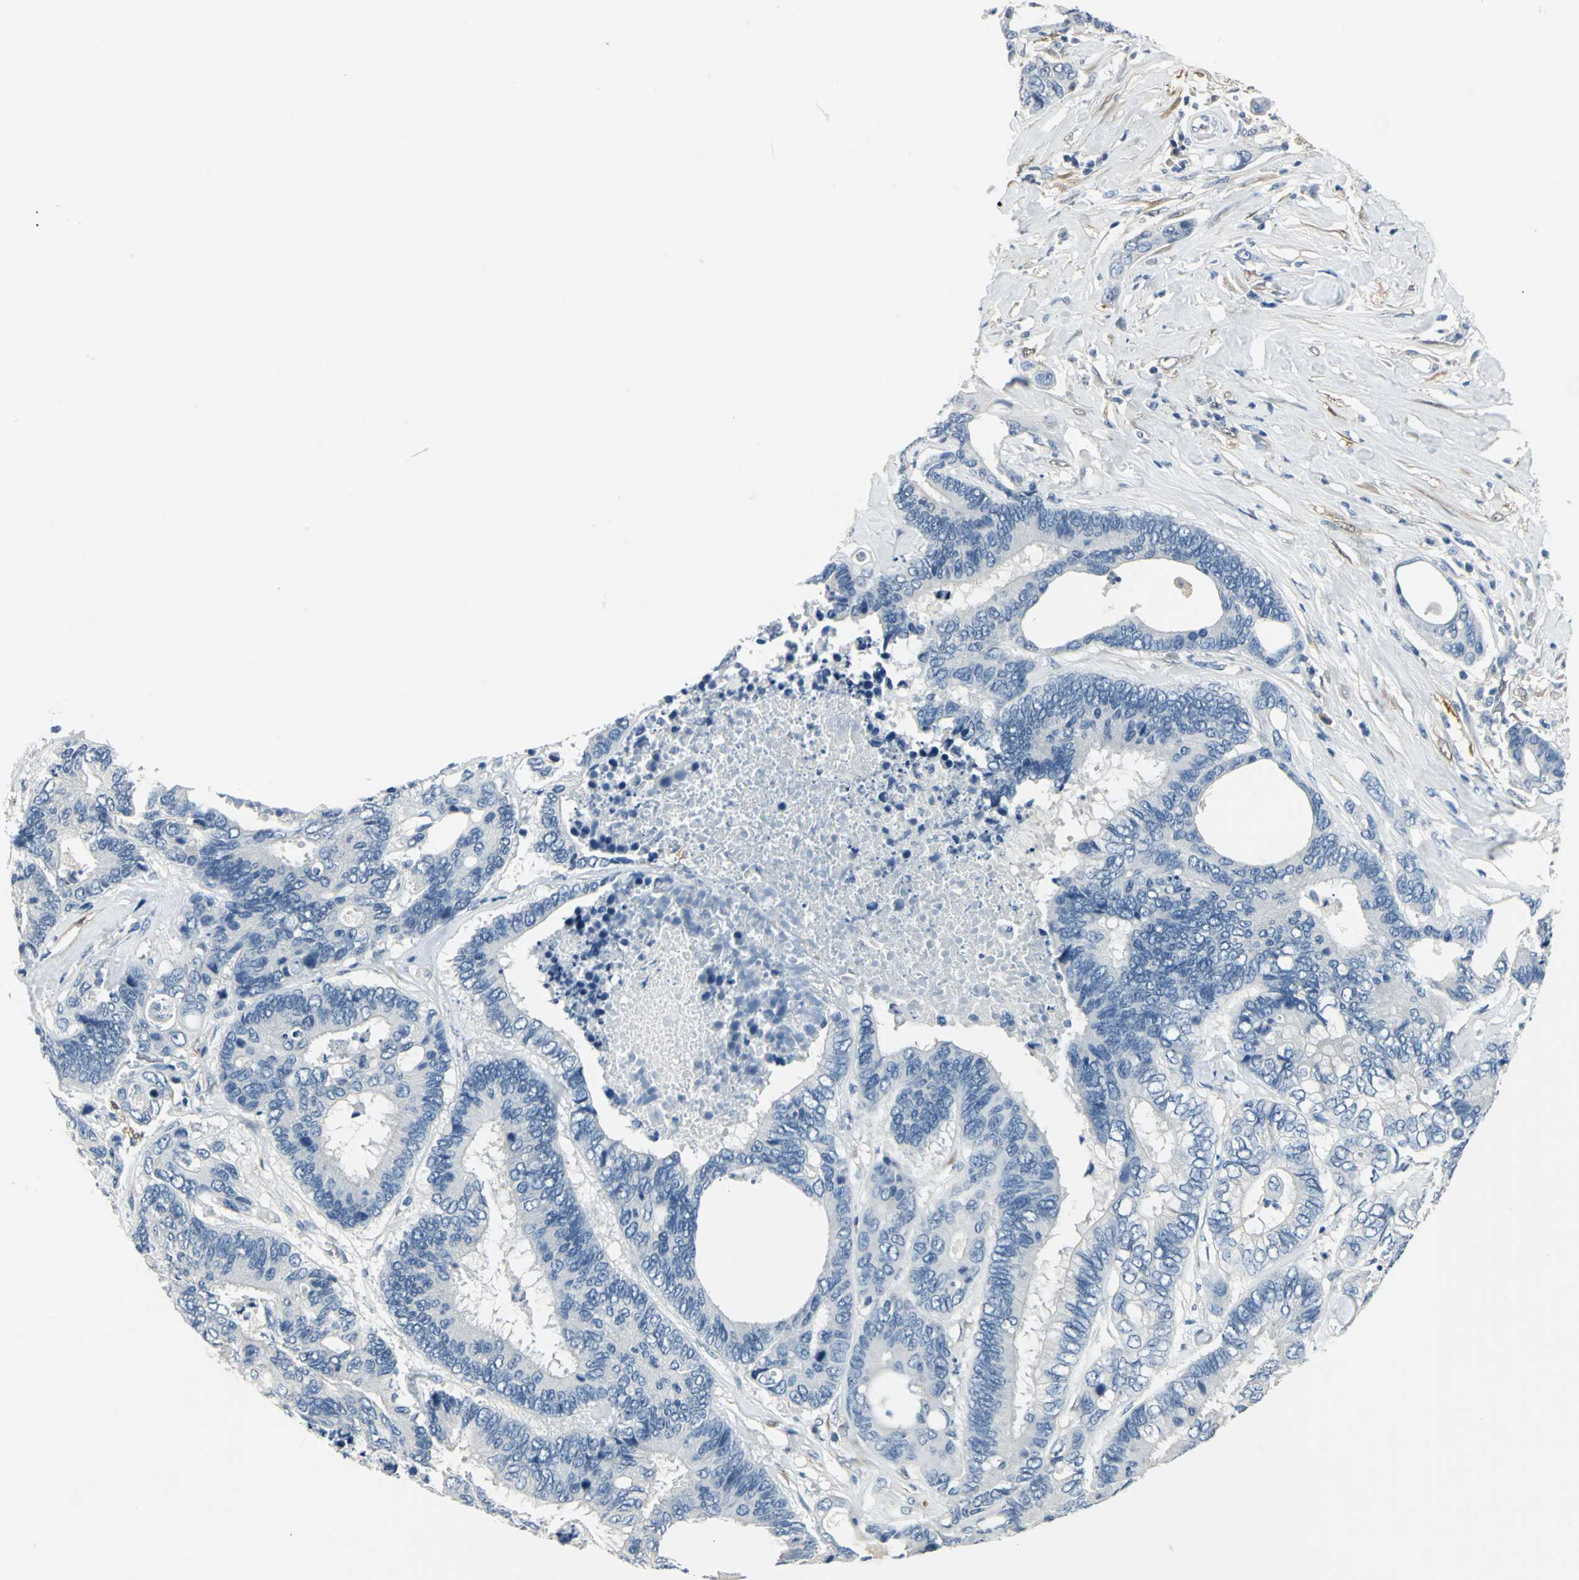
{"staining": {"intensity": "negative", "quantity": "none", "location": "none"}, "tissue": "colorectal cancer", "cell_type": "Tumor cells", "image_type": "cancer", "snomed": [{"axis": "morphology", "description": "Adenocarcinoma, NOS"}, {"axis": "topography", "description": "Rectum"}], "caption": "Tumor cells show no significant positivity in adenocarcinoma (colorectal).", "gene": "UCHL1", "patient": {"sex": "male", "age": 55}}